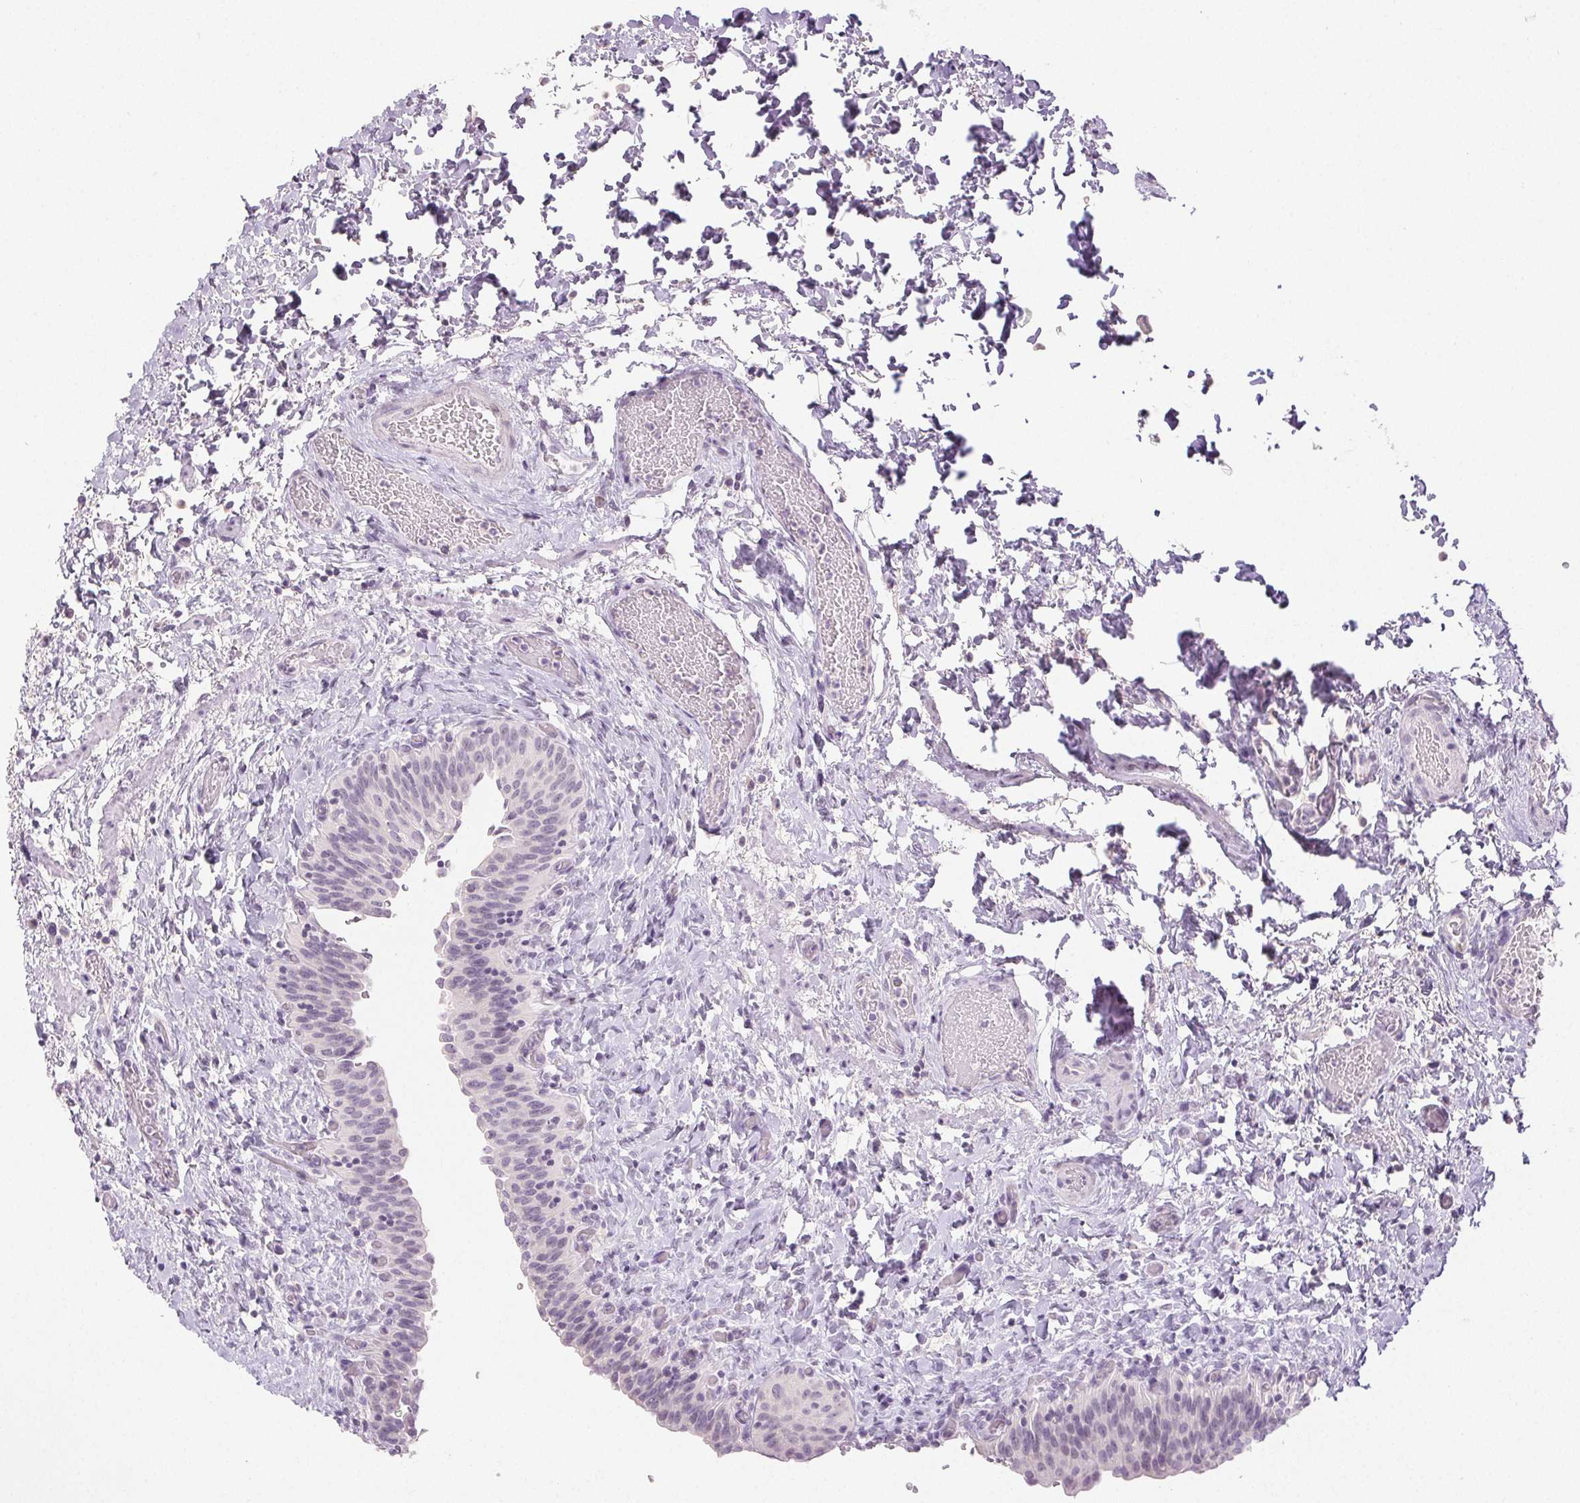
{"staining": {"intensity": "negative", "quantity": "none", "location": "none"}, "tissue": "urinary bladder", "cell_type": "Urothelial cells", "image_type": "normal", "snomed": [{"axis": "morphology", "description": "Normal tissue, NOS"}, {"axis": "topography", "description": "Urinary bladder"}], "caption": "This image is of benign urinary bladder stained with immunohistochemistry to label a protein in brown with the nuclei are counter-stained blue. There is no positivity in urothelial cells. (DAB immunohistochemistry with hematoxylin counter stain).", "gene": "PI3", "patient": {"sex": "male", "age": 56}}